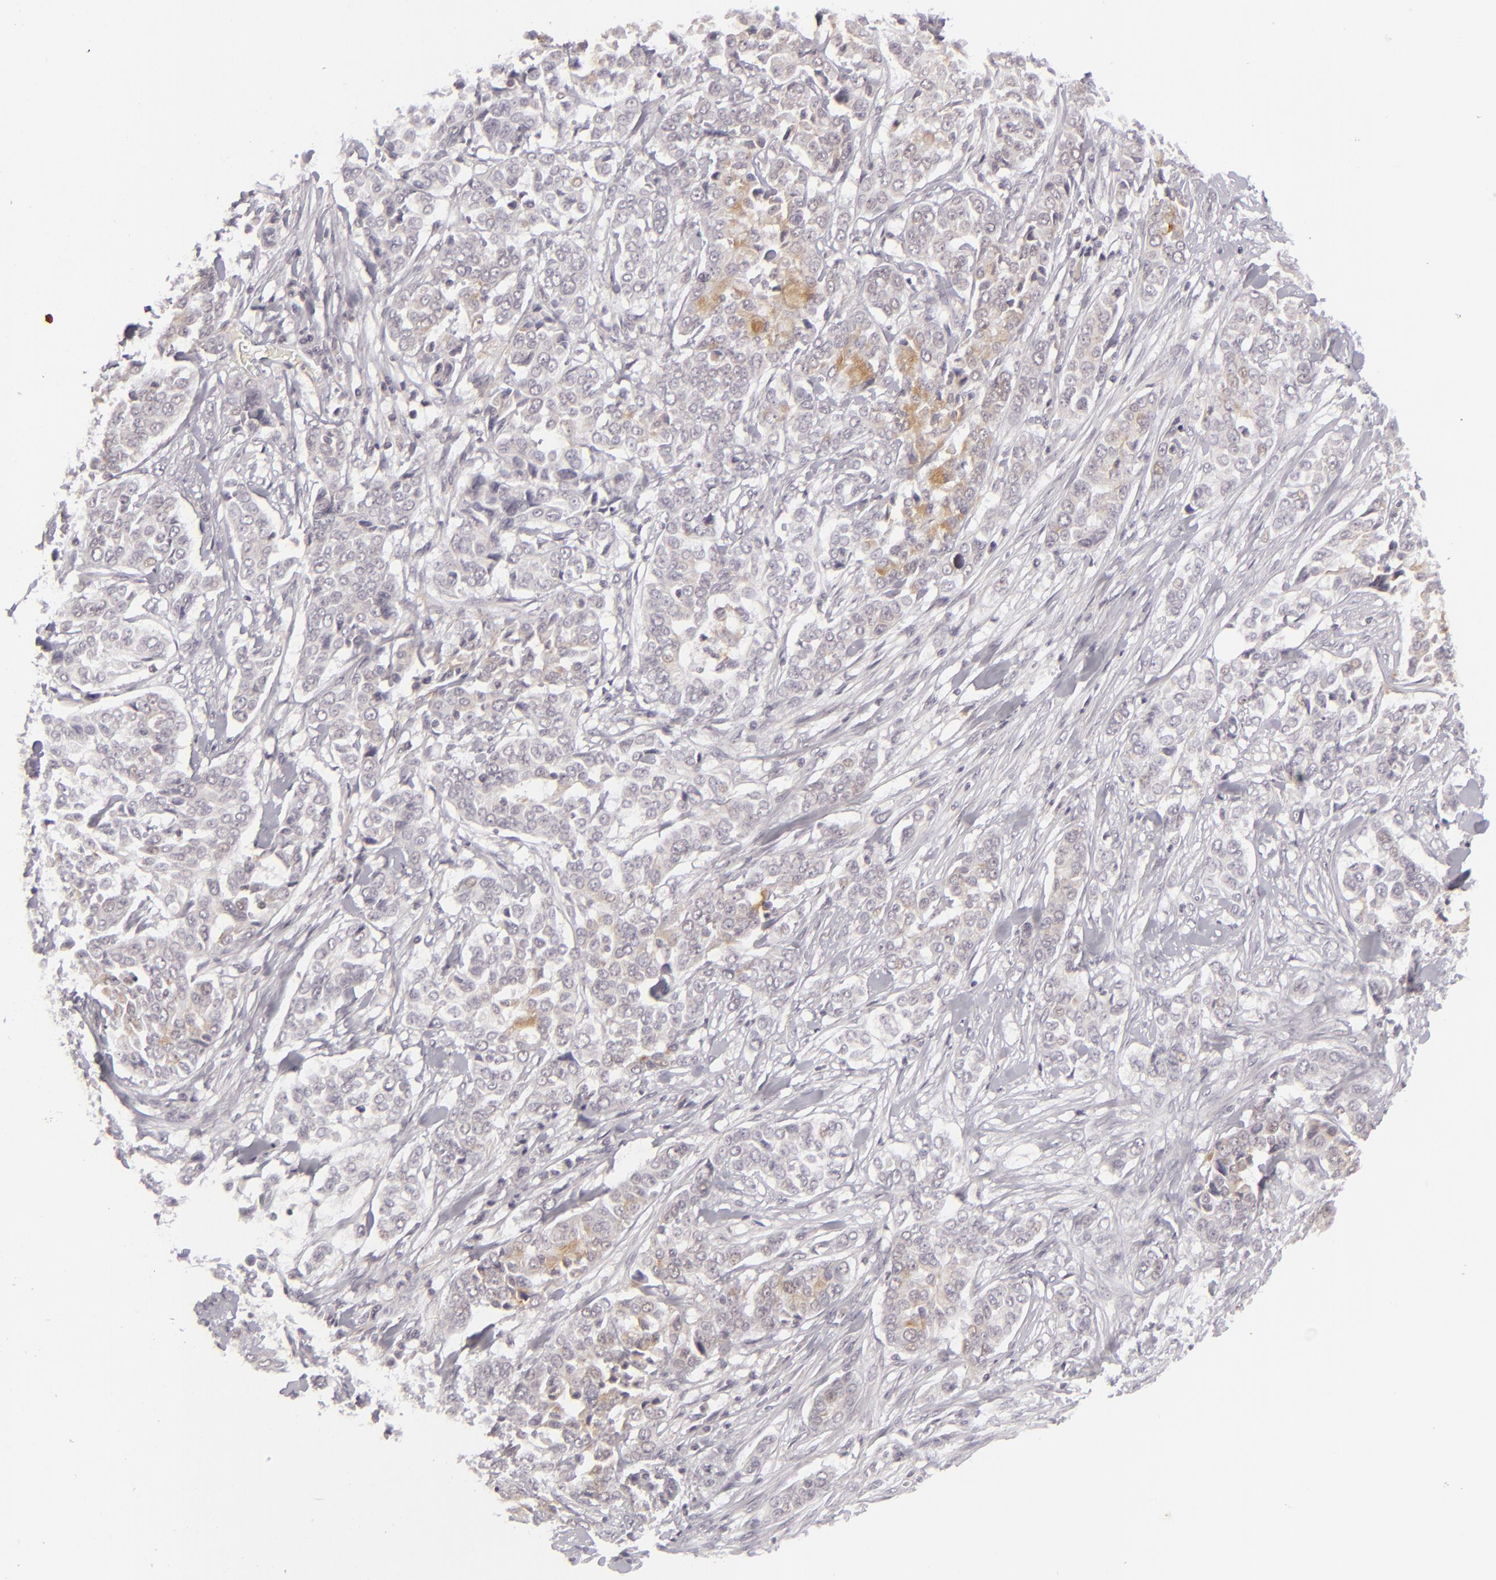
{"staining": {"intensity": "weak", "quantity": "<25%", "location": "cytoplasmic/membranous,nuclear"}, "tissue": "pancreatic cancer", "cell_type": "Tumor cells", "image_type": "cancer", "snomed": [{"axis": "morphology", "description": "Adenocarcinoma, NOS"}, {"axis": "topography", "description": "Pancreas"}], "caption": "IHC image of pancreatic cancer (adenocarcinoma) stained for a protein (brown), which shows no expression in tumor cells.", "gene": "SIX1", "patient": {"sex": "female", "age": 52}}